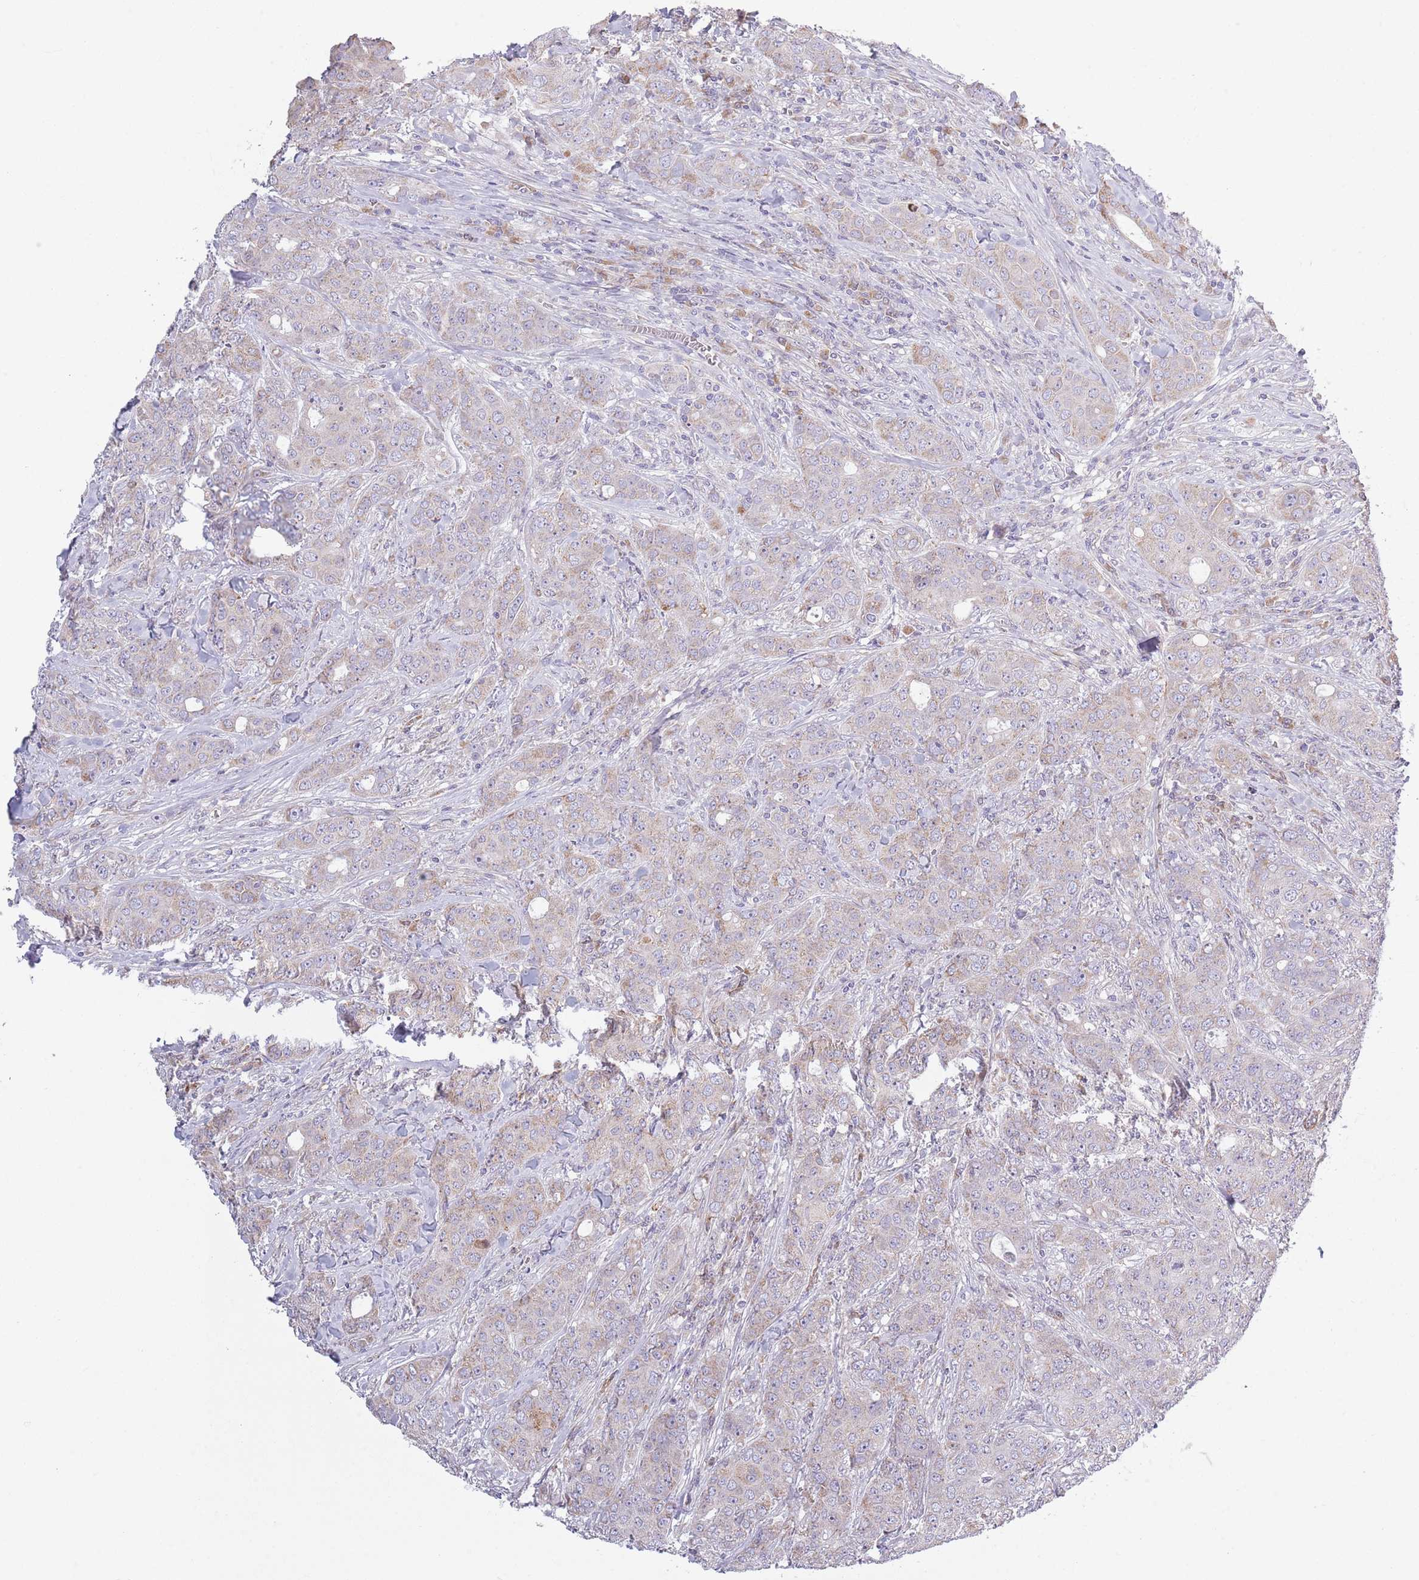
{"staining": {"intensity": "weak", "quantity": "<25%", "location": "cytoplasmic/membranous"}, "tissue": "breast cancer", "cell_type": "Tumor cells", "image_type": "cancer", "snomed": [{"axis": "morphology", "description": "Duct carcinoma"}, {"axis": "topography", "description": "Breast"}], "caption": "This is a micrograph of IHC staining of breast infiltrating ductal carcinoma, which shows no expression in tumor cells.", "gene": "COQ5", "patient": {"sex": "female", "age": 43}}